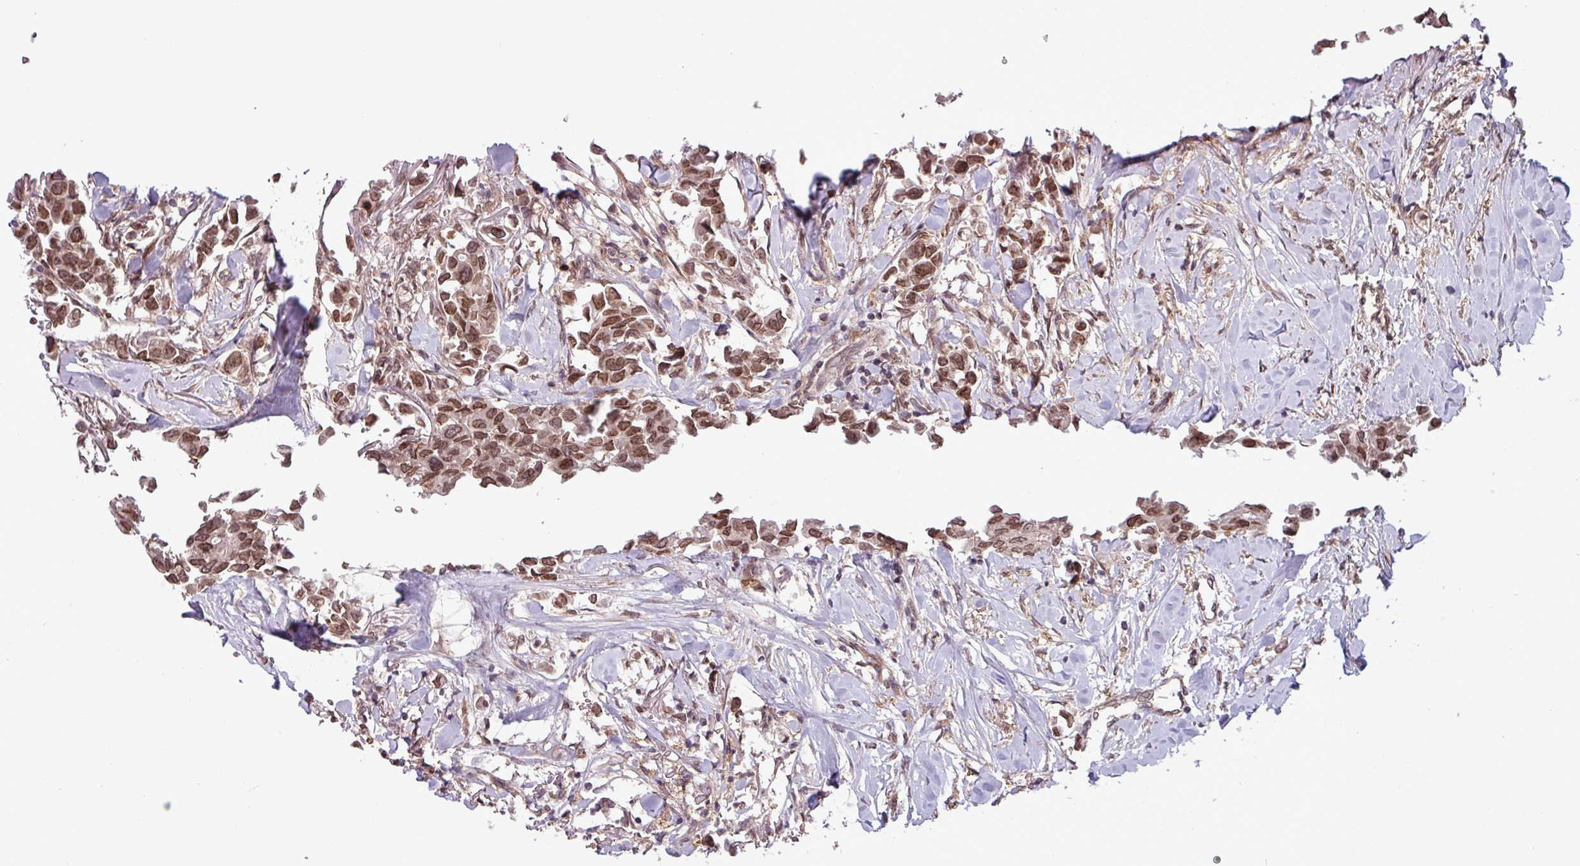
{"staining": {"intensity": "moderate", "quantity": ">75%", "location": "nuclear"}, "tissue": "breast cancer", "cell_type": "Tumor cells", "image_type": "cancer", "snomed": [{"axis": "morphology", "description": "Duct carcinoma"}, {"axis": "topography", "description": "Breast"}], "caption": "Immunohistochemical staining of breast cancer shows medium levels of moderate nuclear protein positivity in about >75% of tumor cells. (Brightfield microscopy of DAB IHC at high magnification).", "gene": "RBM4B", "patient": {"sex": "female", "age": 80}}